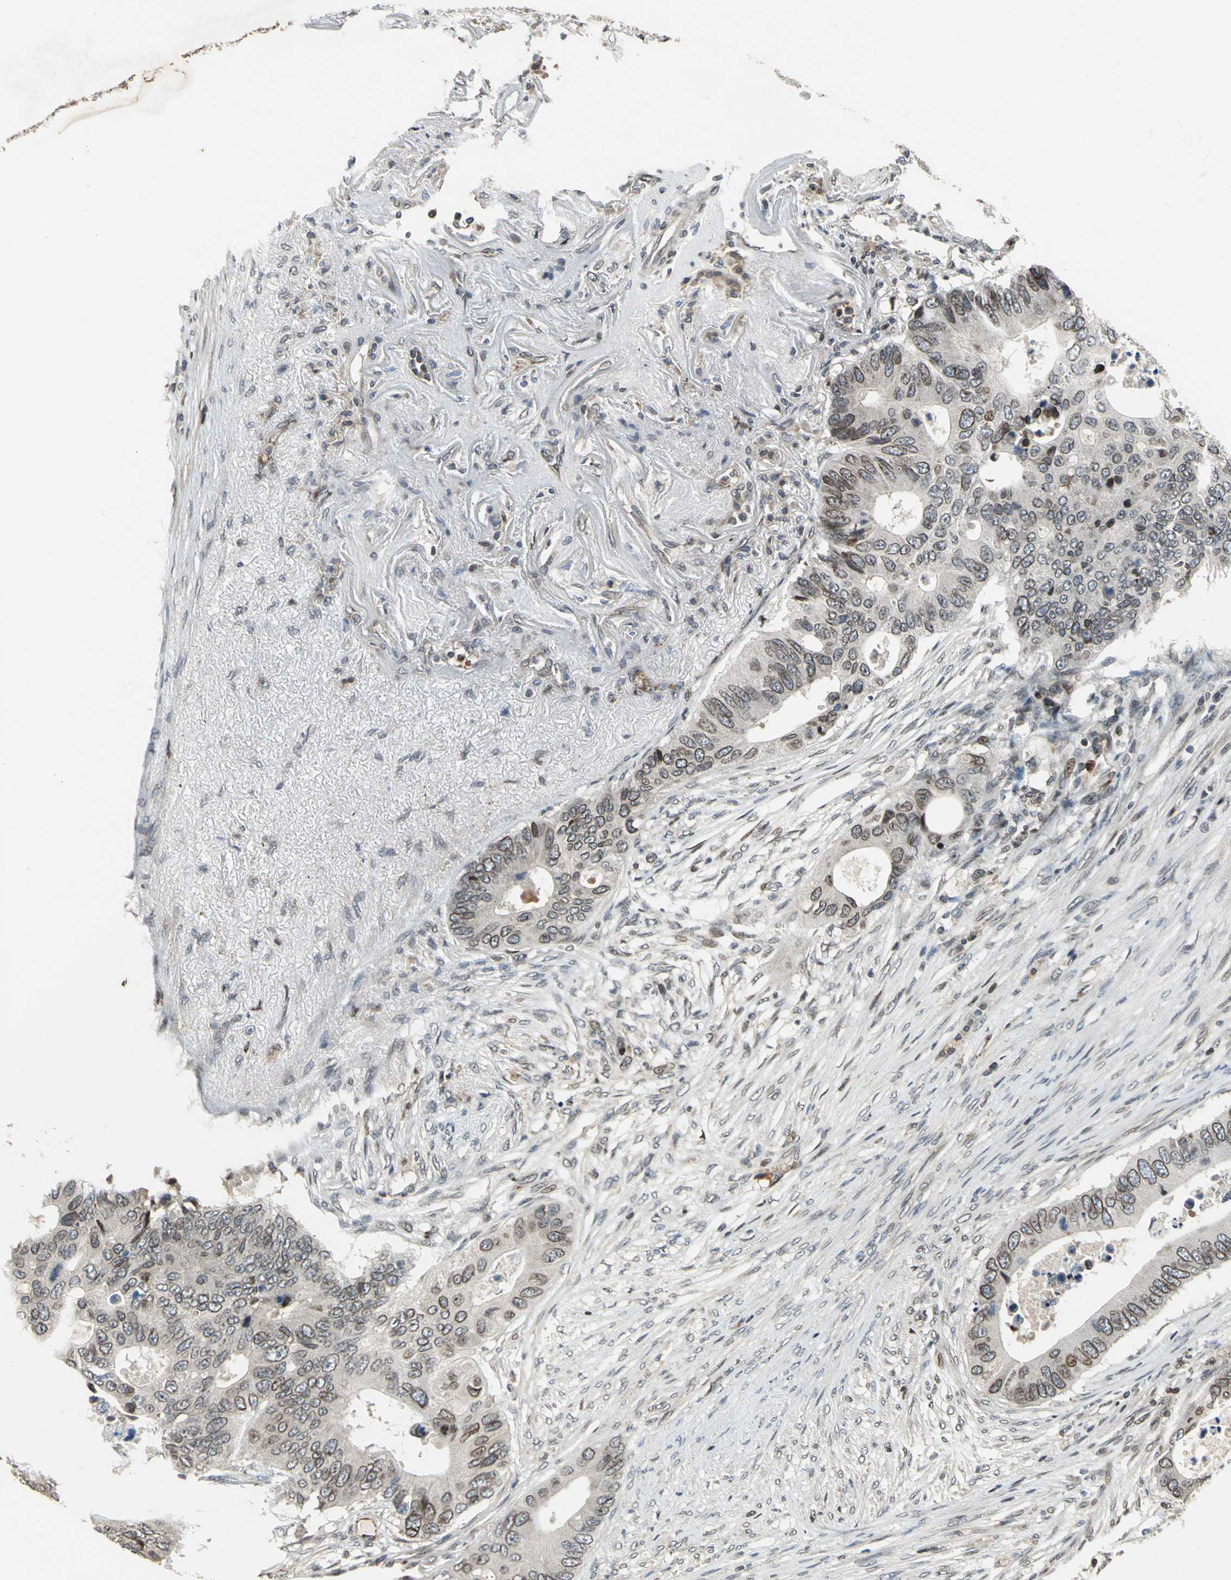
{"staining": {"intensity": "moderate", "quantity": "25%-75%", "location": "cytoplasmic/membranous,nuclear"}, "tissue": "colorectal cancer", "cell_type": "Tumor cells", "image_type": "cancer", "snomed": [{"axis": "morphology", "description": "Adenocarcinoma, NOS"}, {"axis": "topography", "description": "Colon"}], "caption": "This histopathology image reveals colorectal cancer (adenocarcinoma) stained with immunohistochemistry to label a protein in brown. The cytoplasmic/membranous and nuclear of tumor cells show moderate positivity for the protein. Nuclei are counter-stained blue.", "gene": "BRIP1", "patient": {"sex": "male", "age": 71}}